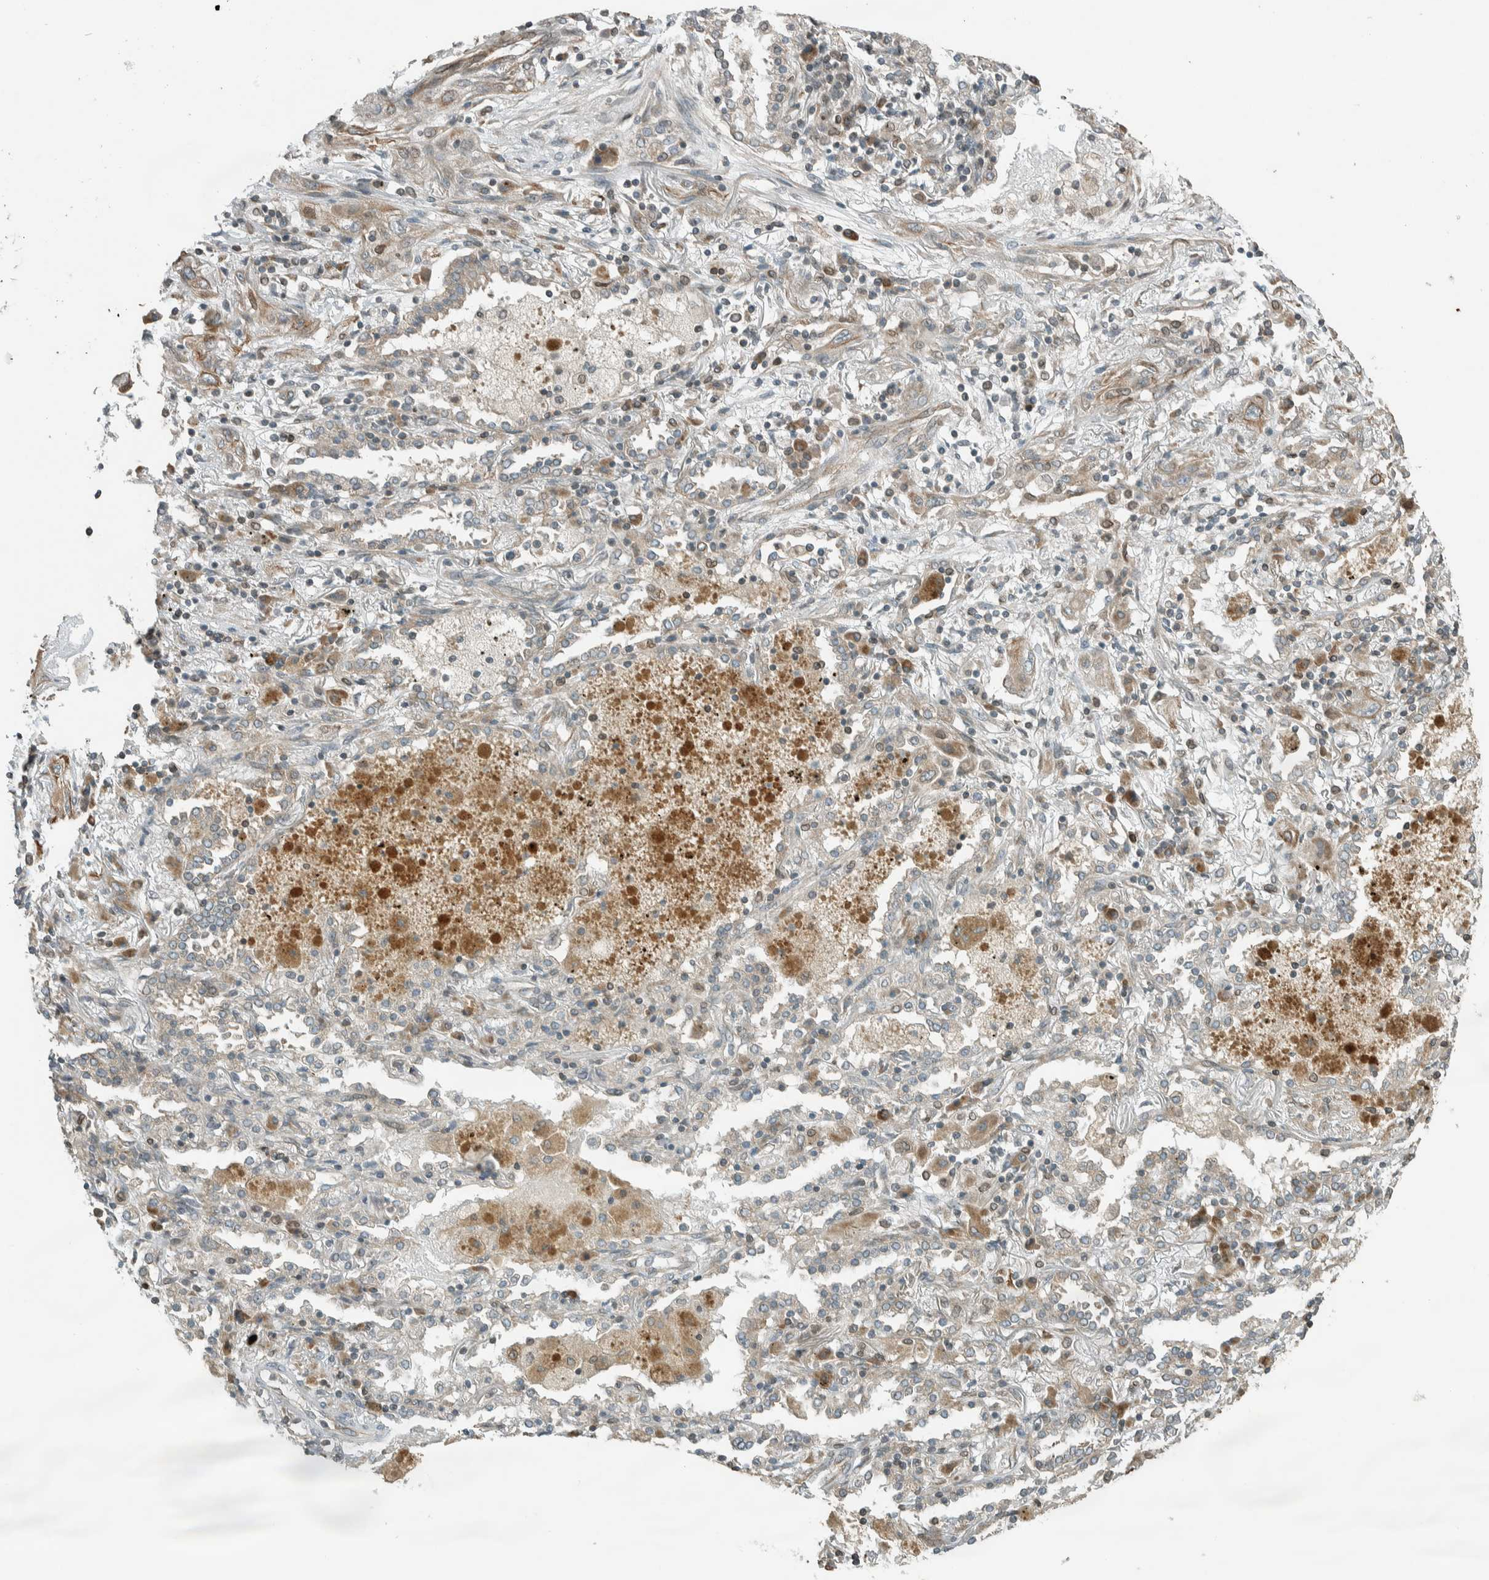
{"staining": {"intensity": "moderate", "quantity": ">75%", "location": "cytoplasmic/membranous"}, "tissue": "lung cancer", "cell_type": "Tumor cells", "image_type": "cancer", "snomed": [{"axis": "morphology", "description": "Squamous cell carcinoma, NOS"}, {"axis": "topography", "description": "Lung"}], "caption": "Lung cancer (squamous cell carcinoma) tissue reveals moderate cytoplasmic/membranous positivity in approximately >75% of tumor cells (IHC, brightfield microscopy, high magnification).", "gene": "SEL1L", "patient": {"sex": "female", "age": 47}}